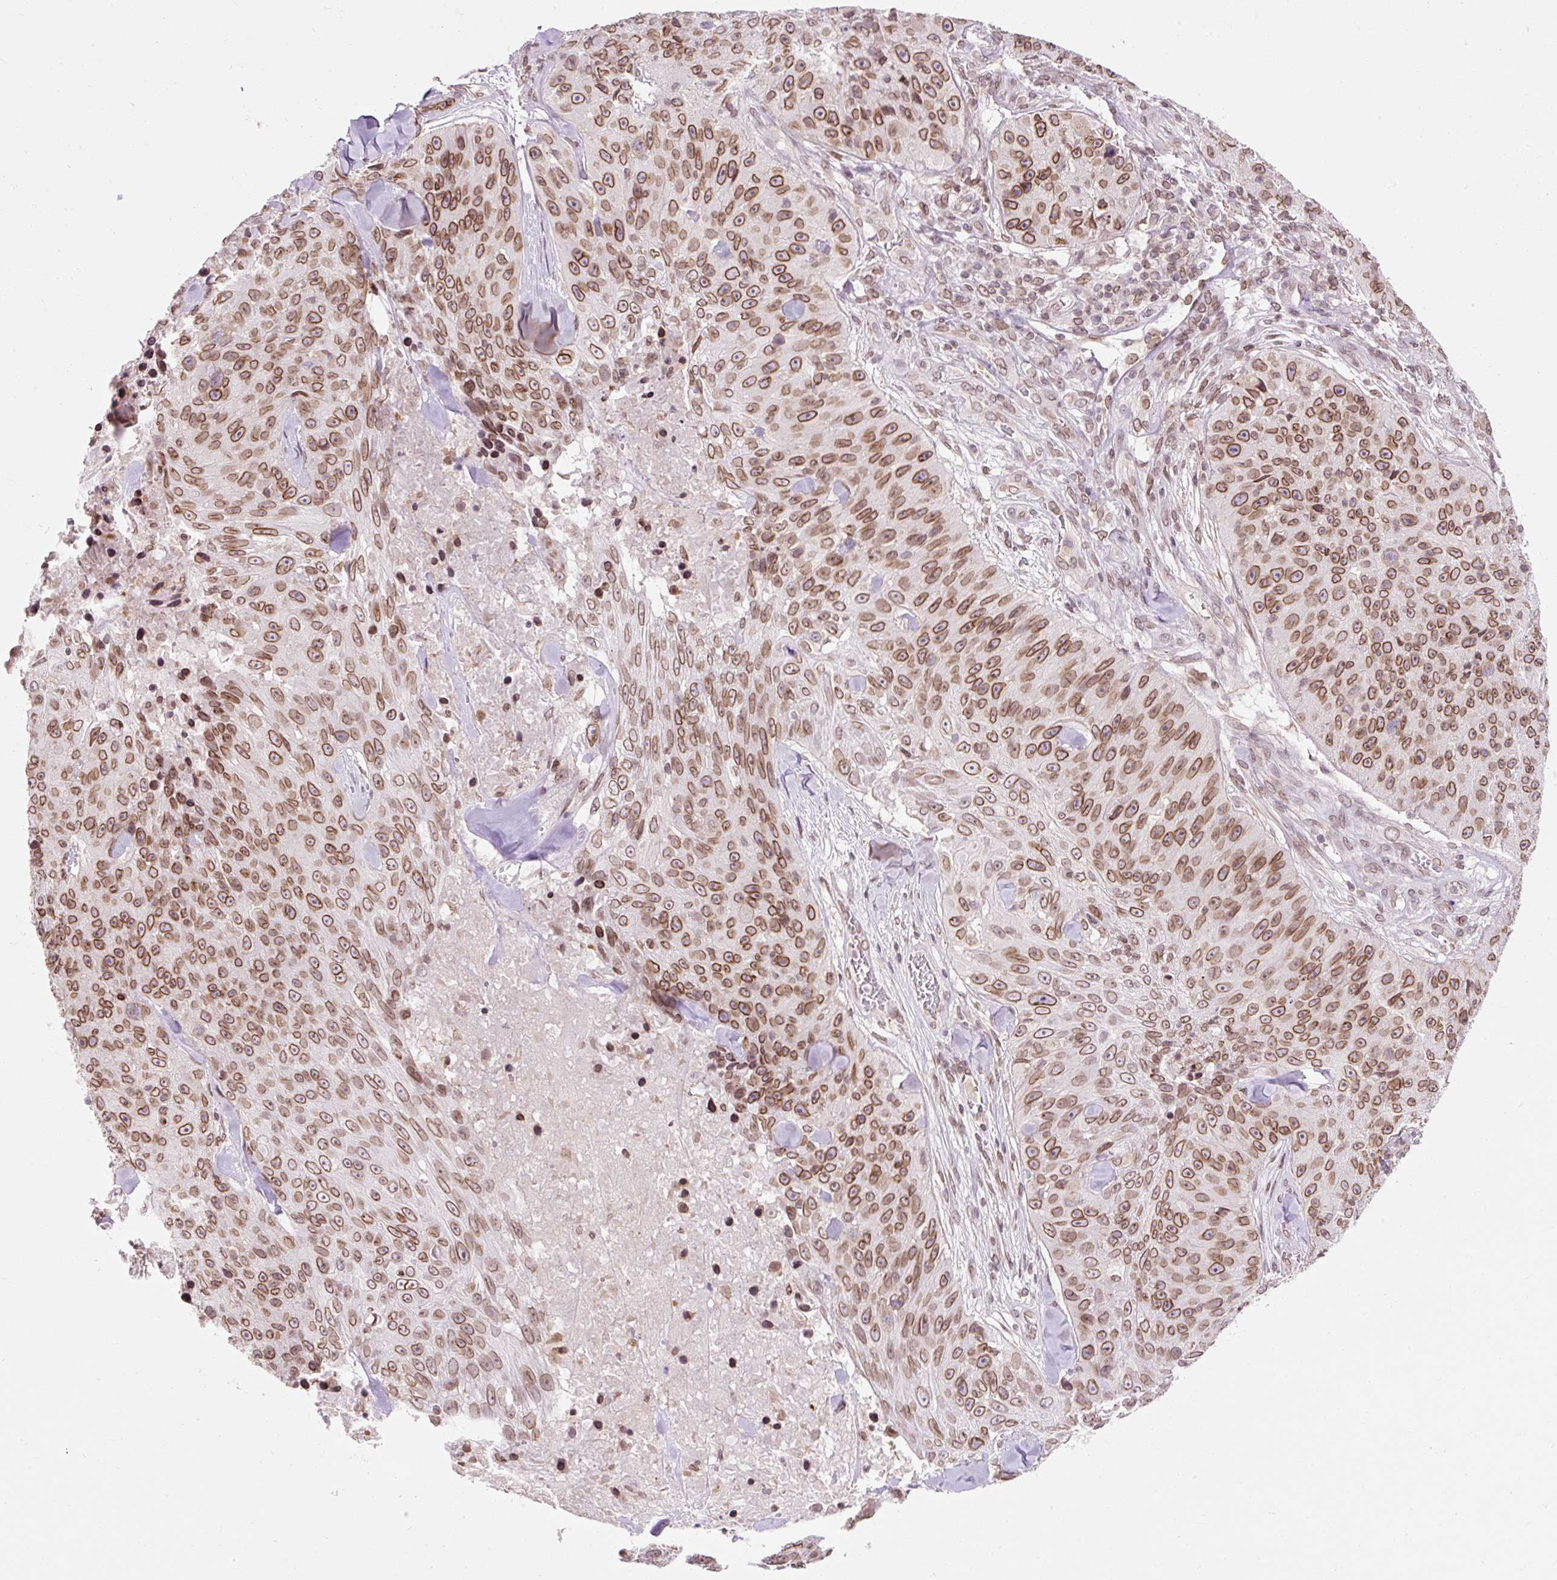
{"staining": {"intensity": "strong", "quantity": ">75%", "location": "cytoplasmic/membranous,nuclear"}, "tissue": "skin cancer", "cell_type": "Tumor cells", "image_type": "cancer", "snomed": [{"axis": "morphology", "description": "Squamous cell carcinoma, NOS"}, {"axis": "topography", "description": "Skin"}], "caption": "This histopathology image demonstrates skin cancer (squamous cell carcinoma) stained with IHC to label a protein in brown. The cytoplasmic/membranous and nuclear of tumor cells show strong positivity for the protein. Nuclei are counter-stained blue.", "gene": "ZNF610", "patient": {"sex": "female", "age": 87}}